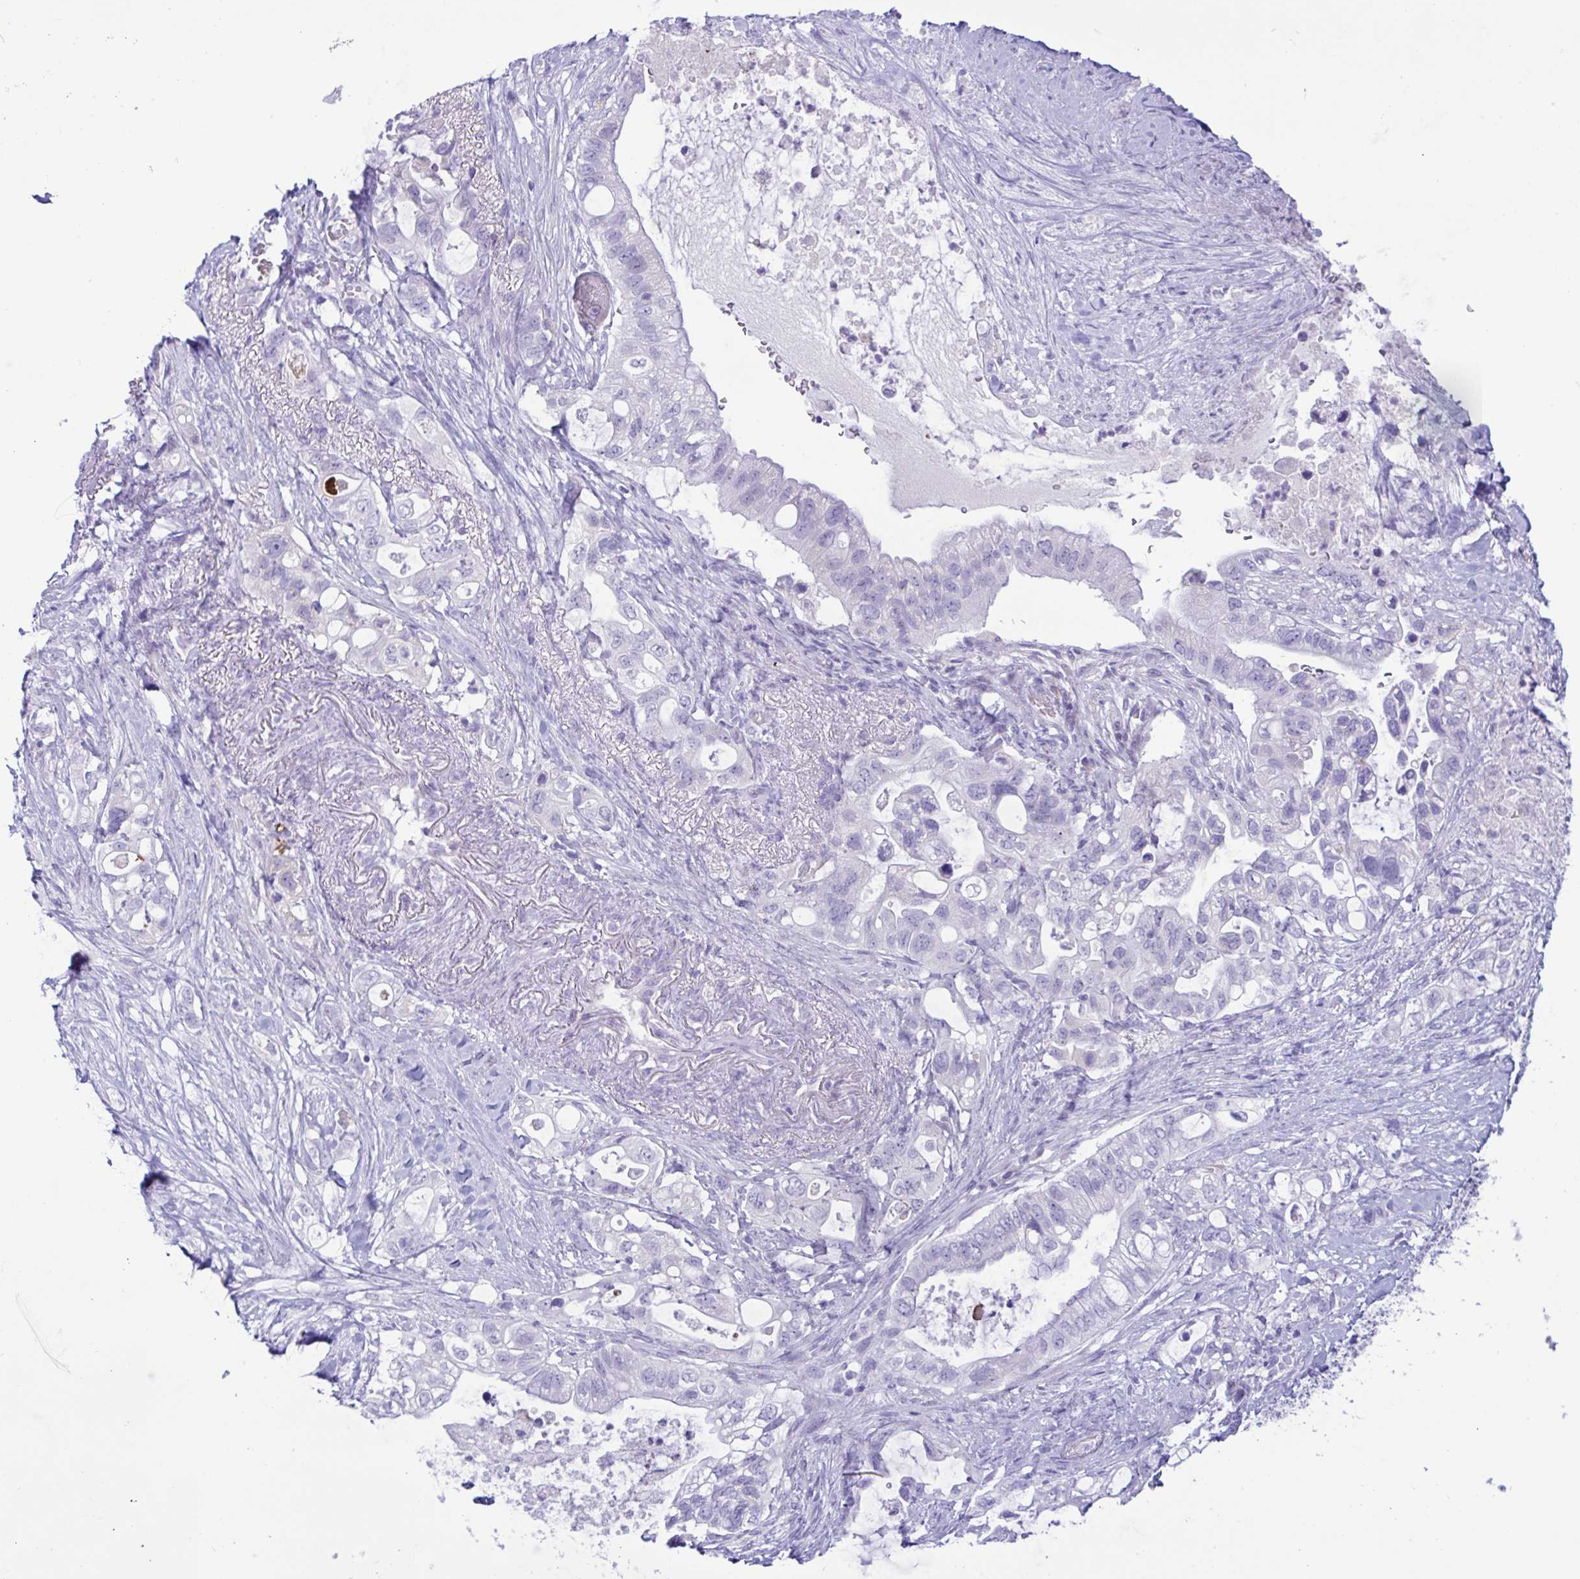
{"staining": {"intensity": "negative", "quantity": "none", "location": "none"}, "tissue": "pancreatic cancer", "cell_type": "Tumor cells", "image_type": "cancer", "snomed": [{"axis": "morphology", "description": "Adenocarcinoma, NOS"}, {"axis": "topography", "description": "Pancreas"}], "caption": "Photomicrograph shows no significant protein staining in tumor cells of pancreatic adenocarcinoma.", "gene": "SREBF1", "patient": {"sex": "female", "age": 72}}